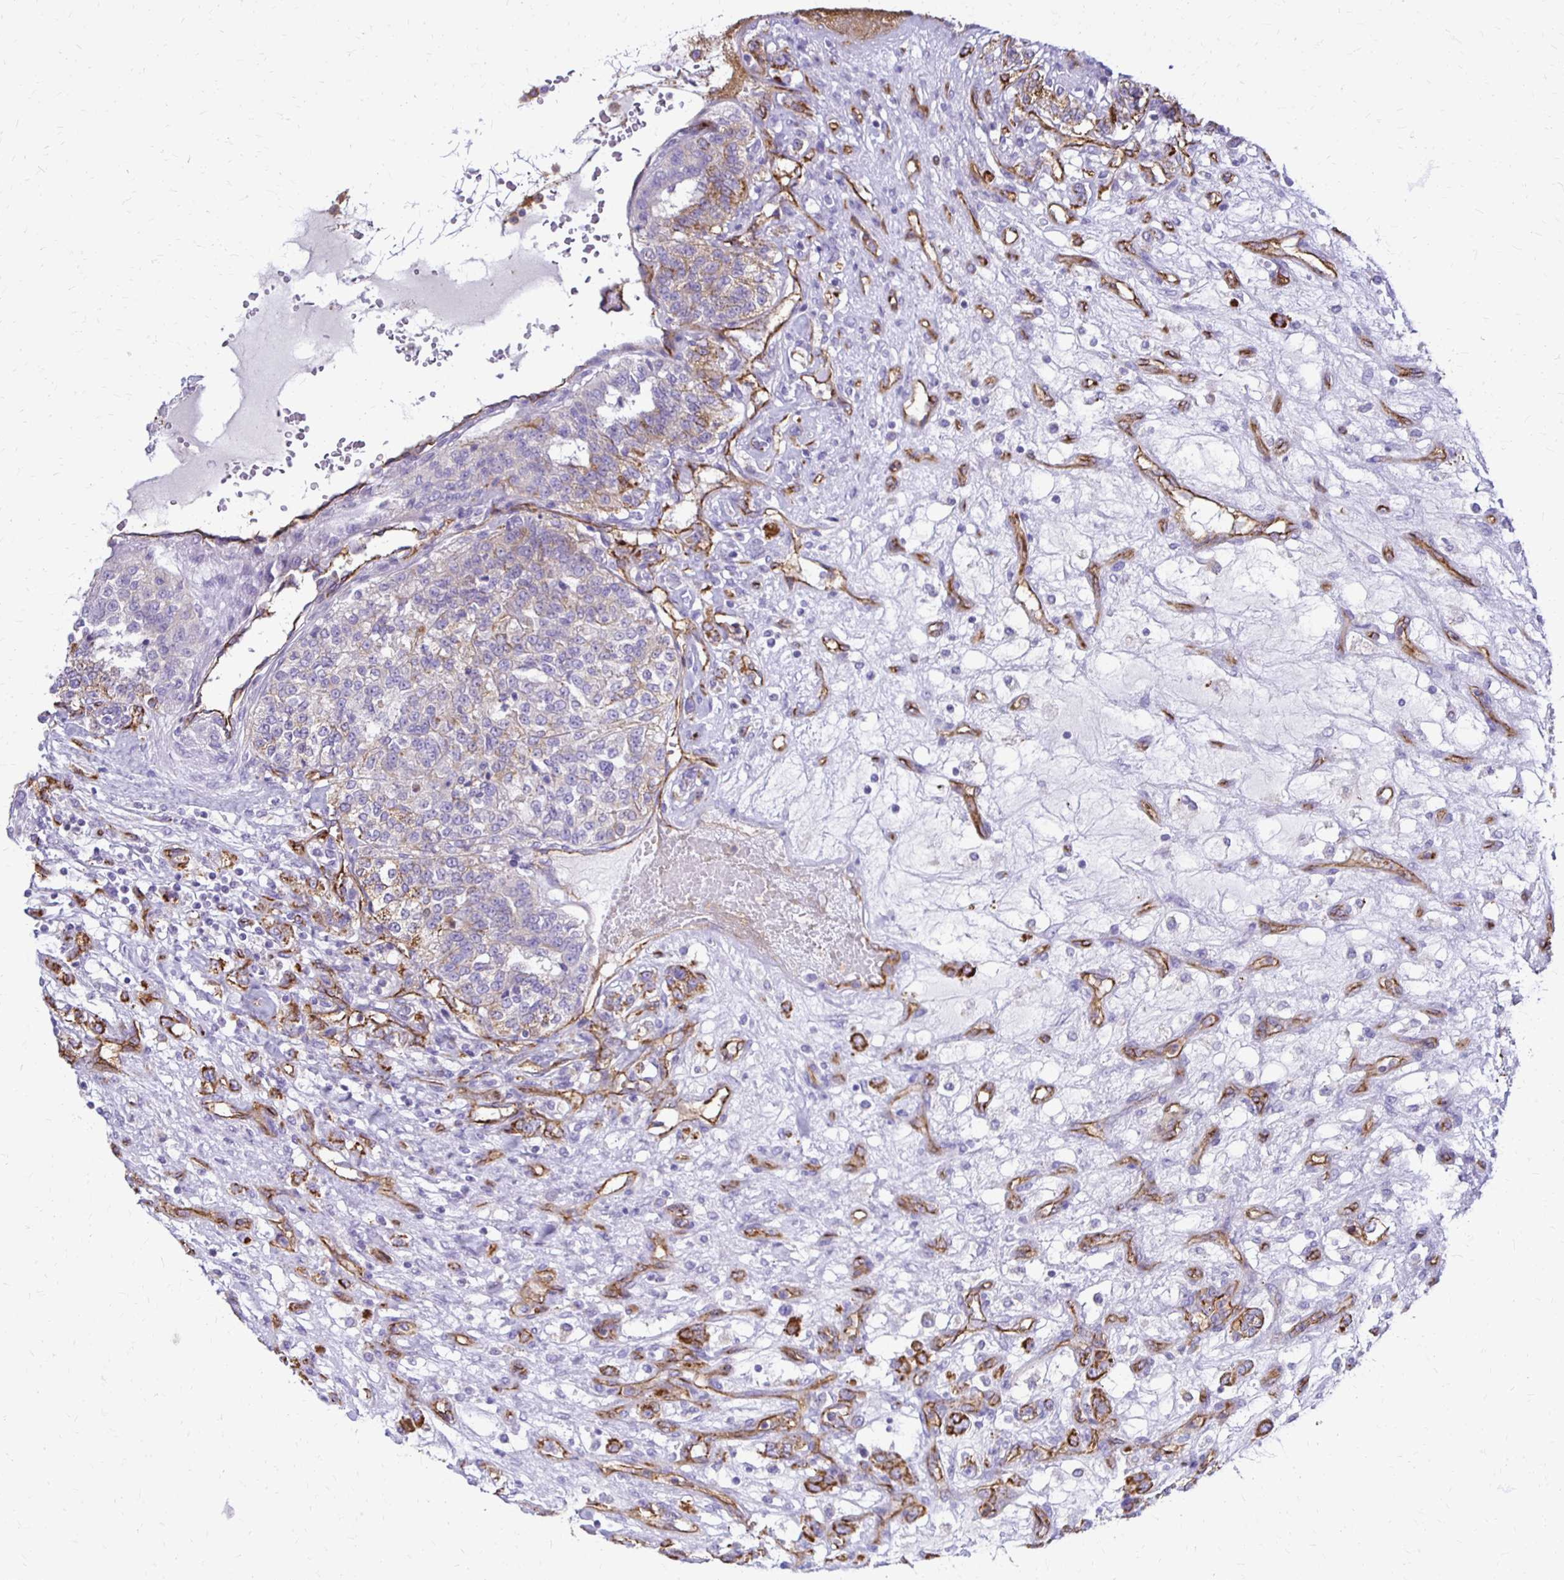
{"staining": {"intensity": "negative", "quantity": "none", "location": "none"}, "tissue": "renal cancer", "cell_type": "Tumor cells", "image_type": "cancer", "snomed": [{"axis": "morphology", "description": "Adenocarcinoma, NOS"}, {"axis": "topography", "description": "Kidney"}], "caption": "The photomicrograph reveals no significant positivity in tumor cells of renal cancer (adenocarcinoma).", "gene": "TTYH1", "patient": {"sex": "female", "age": 63}}